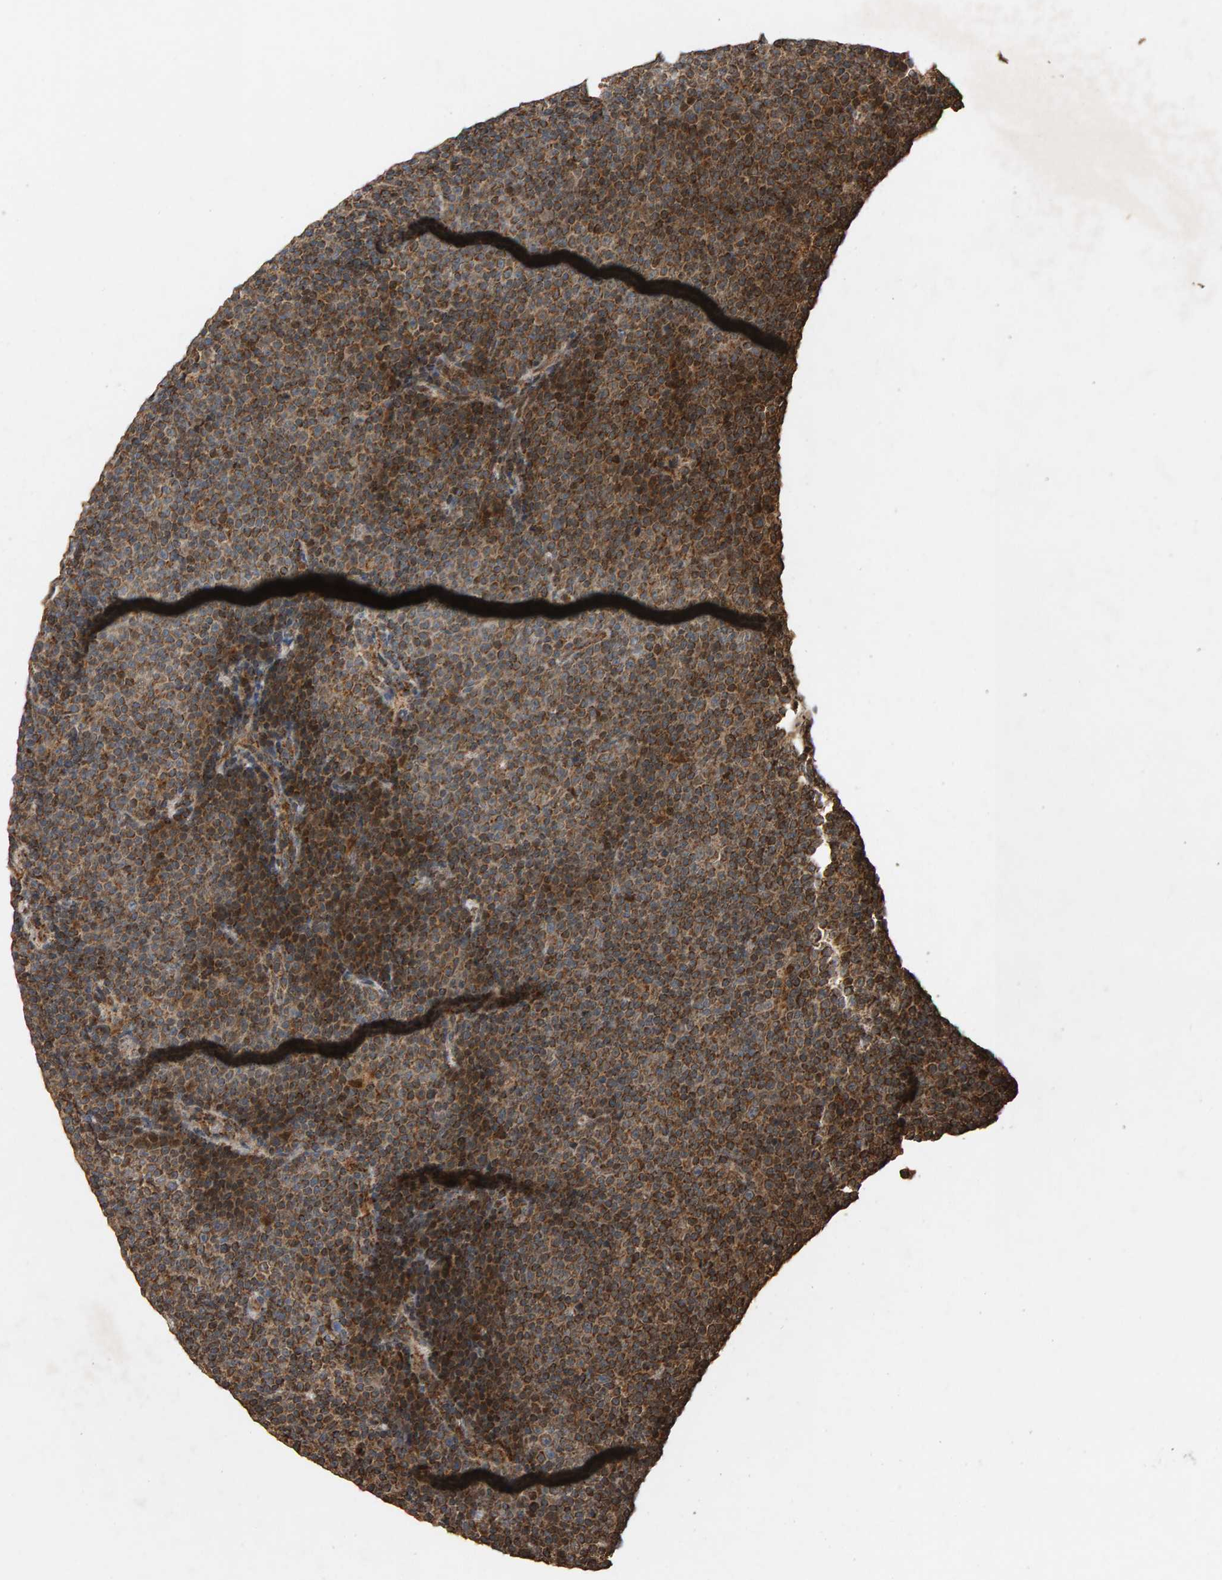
{"staining": {"intensity": "moderate", "quantity": ">75%", "location": "cytoplasmic/membranous"}, "tissue": "lymphoma", "cell_type": "Tumor cells", "image_type": "cancer", "snomed": [{"axis": "morphology", "description": "Malignant lymphoma, non-Hodgkin's type, Low grade"}, {"axis": "topography", "description": "Lymph node"}], "caption": "Low-grade malignant lymphoma, non-Hodgkin's type stained with immunohistochemistry (IHC) shows moderate cytoplasmic/membranous positivity in about >75% of tumor cells.", "gene": "GSTK1", "patient": {"sex": "female", "age": 67}}